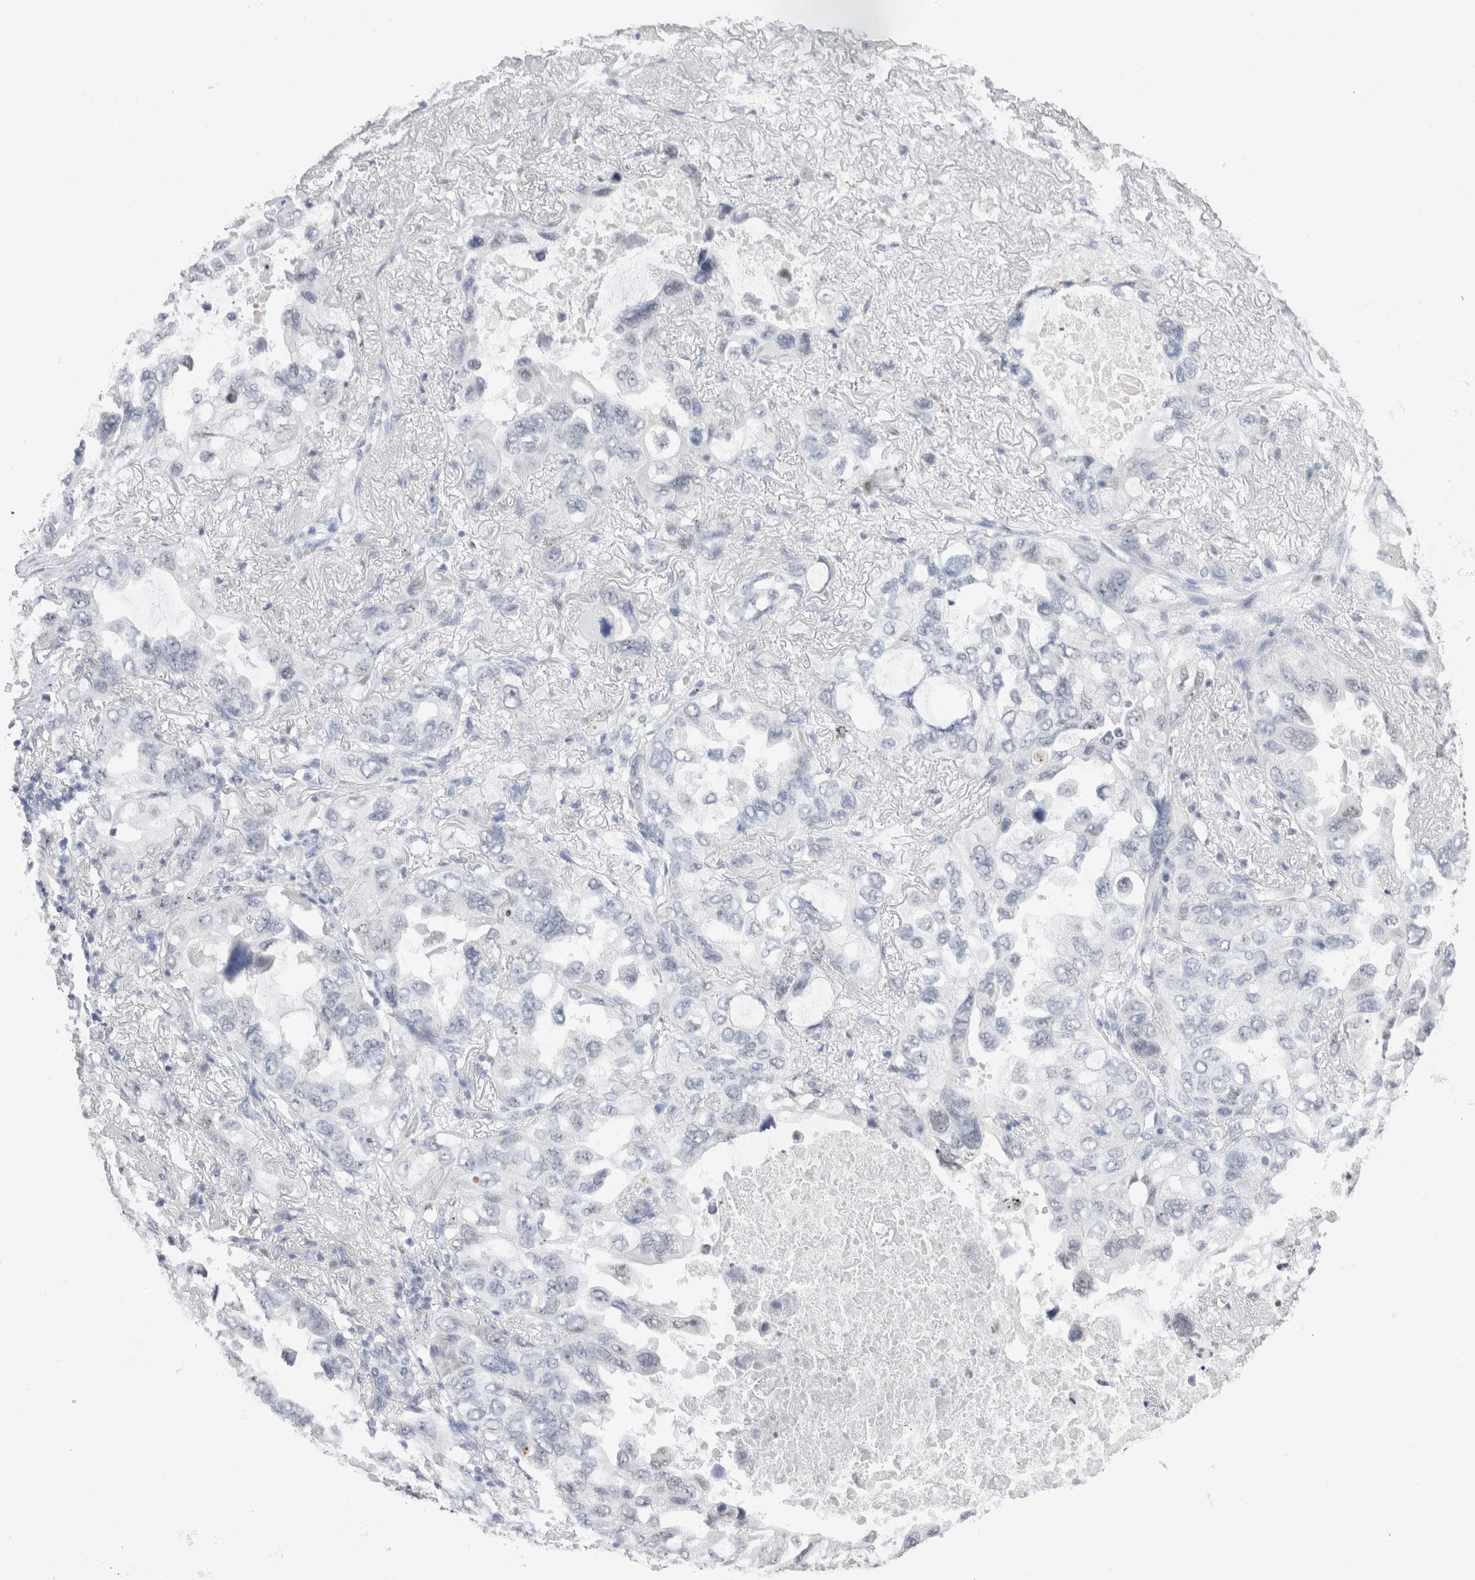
{"staining": {"intensity": "negative", "quantity": "none", "location": "none"}, "tissue": "lung cancer", "cell_type": "Tumor cells", "image_type": "cancer", "snomed": [{"axis": "morphology", "description": "Squamous cell carcinoma, NOS"}, {"axis": "topography", "description": "Lung"}], "caption": "This is an immunohistochemistry photomicrograph of lung squamous cell carcinoma. There is no positivity in tumor cells.", "gene": "CADM3", "patient": {"sex": "female", "age": 73}}